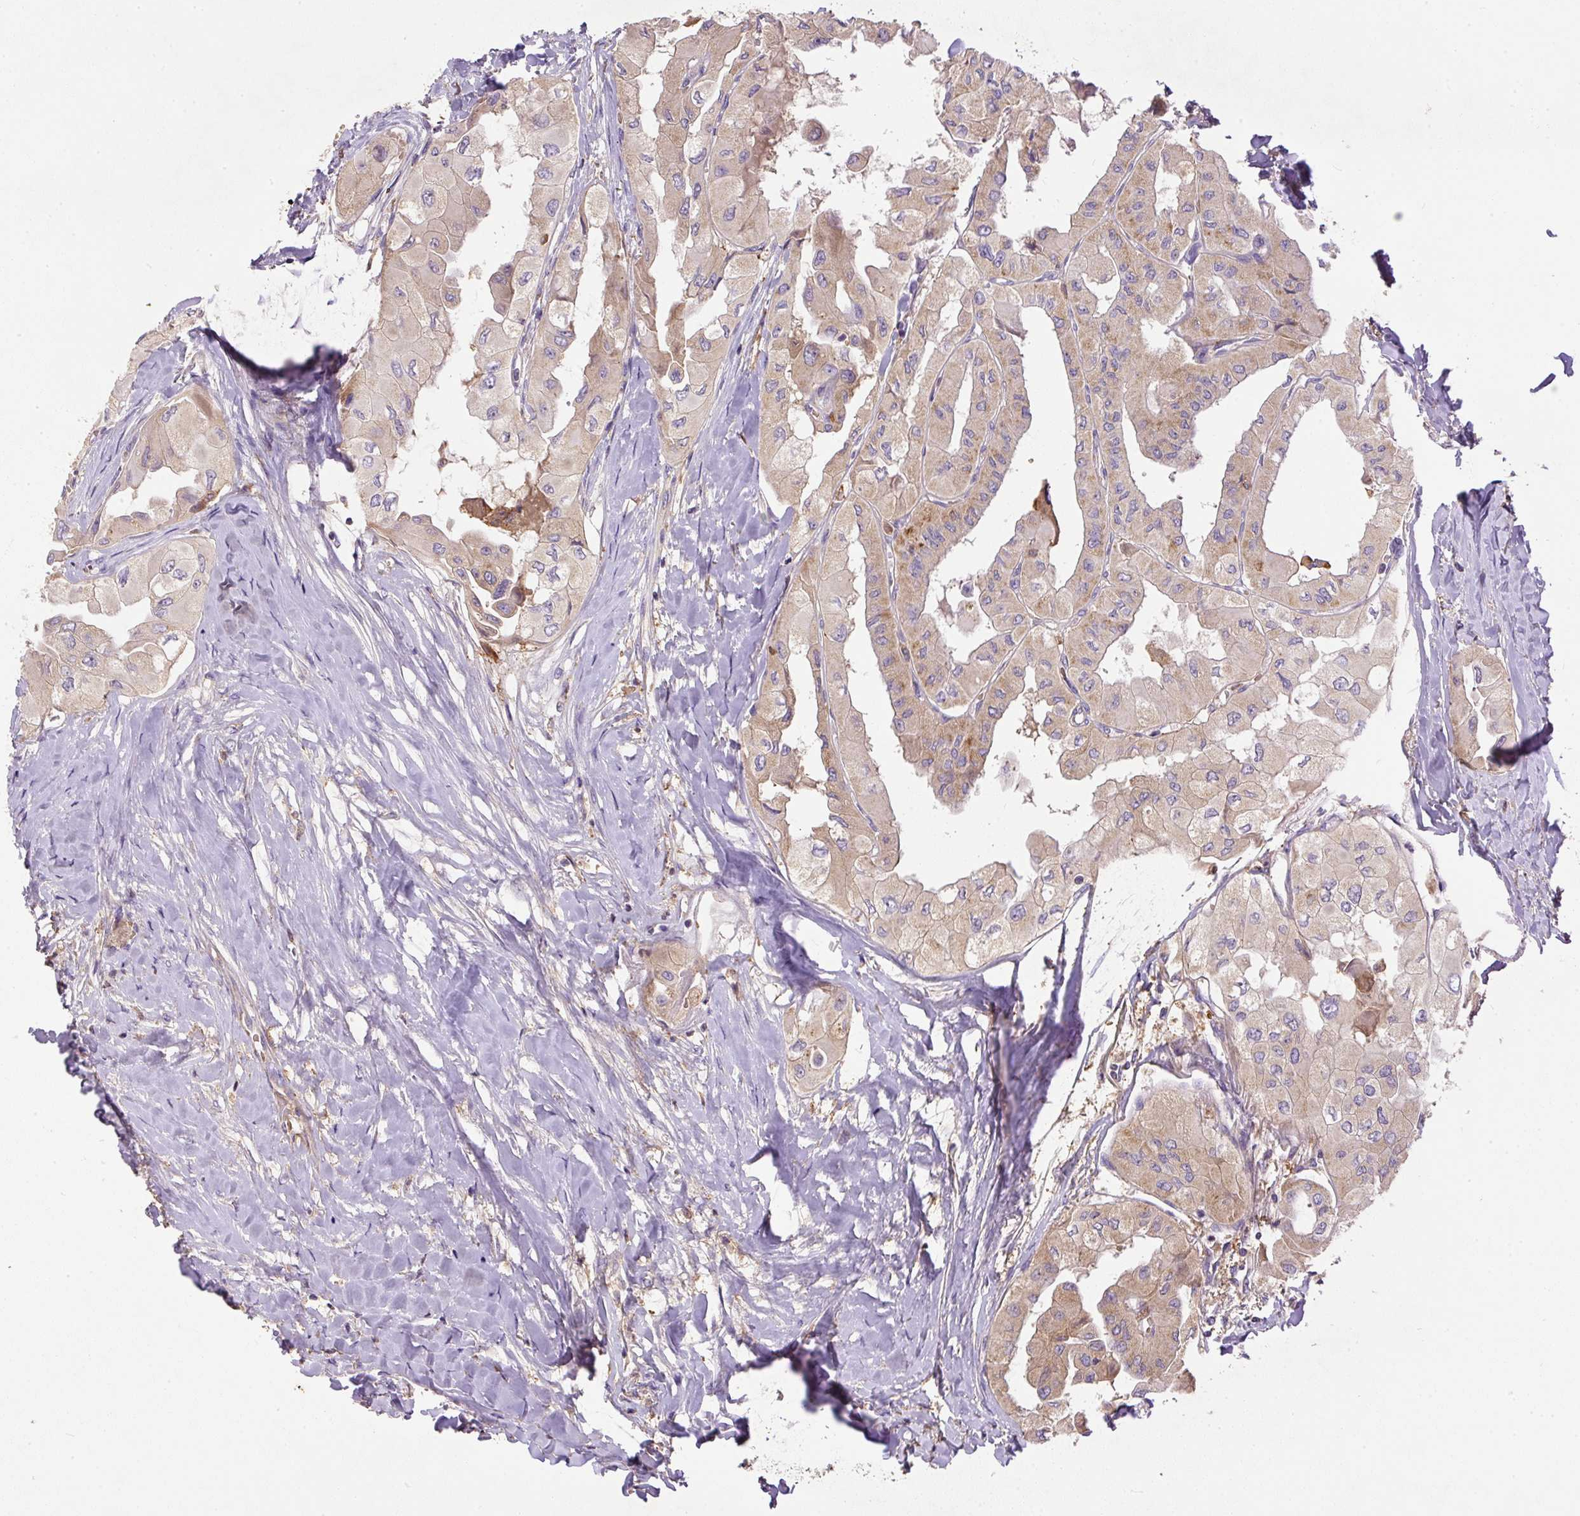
{"staining": {"intensity": "weak", "quantity": "25%-75%", "location": "cytoplasmic/membranous"}, "tissue": "thyroid cancer", "cell_type": "Tumor cells", "image_type": "cancer", "snomed": [{"axis": "morphology", "description": "Normal tissue, NOS"}, {"axis": "morphology", "description": "Papillary adenocarcinoma, NOS"}, {"axis": "topography", "description": "Thyroid gland"}], "caption": "Papillary adenocarcinoma (thyroid) stained with immunohistochemistry (IHC) reveals weak cytoplasmic/membranous expression in approximately 25%-75% of tumor cells.", "gene": "DAPK1", "patient": {"sex": "female", "age": 59}}